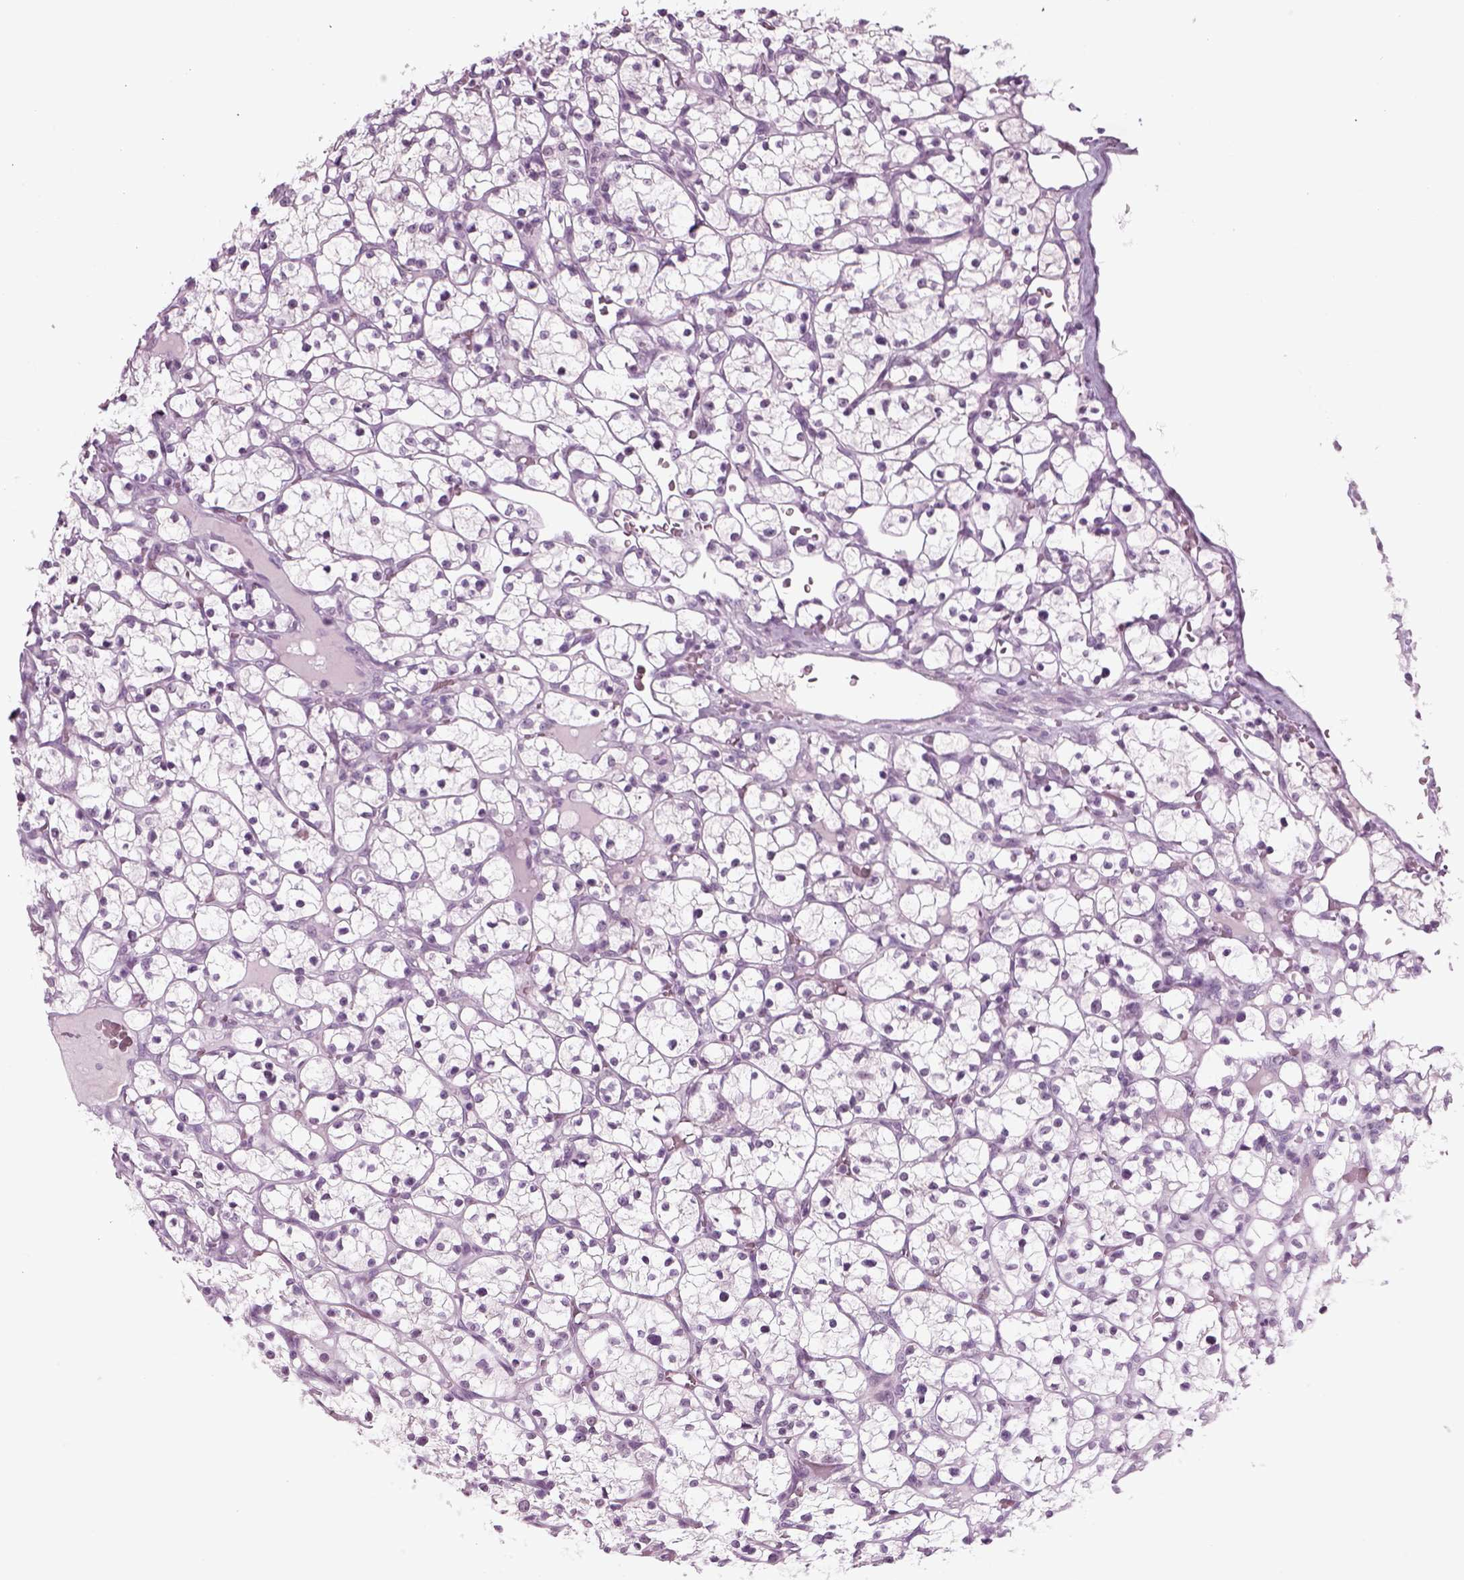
{"staining": {"intensity": "negative", "quantity": "none", "location": "none"}, "tissue": "renal cancer", "cell_type": "Tumor cells", "image_type": "cancer", "snomed": [{"axis": "morphology", "description": "Adenocarcinoma, NOS"}, {"axis": "topography", "description": "Kidney"}], "caption": "Immunohistochemical staining of renal cancer displays no significant expression in tumor cells.", "gene": "KRT75", "patient": {"sex": "female", "age": 64}}